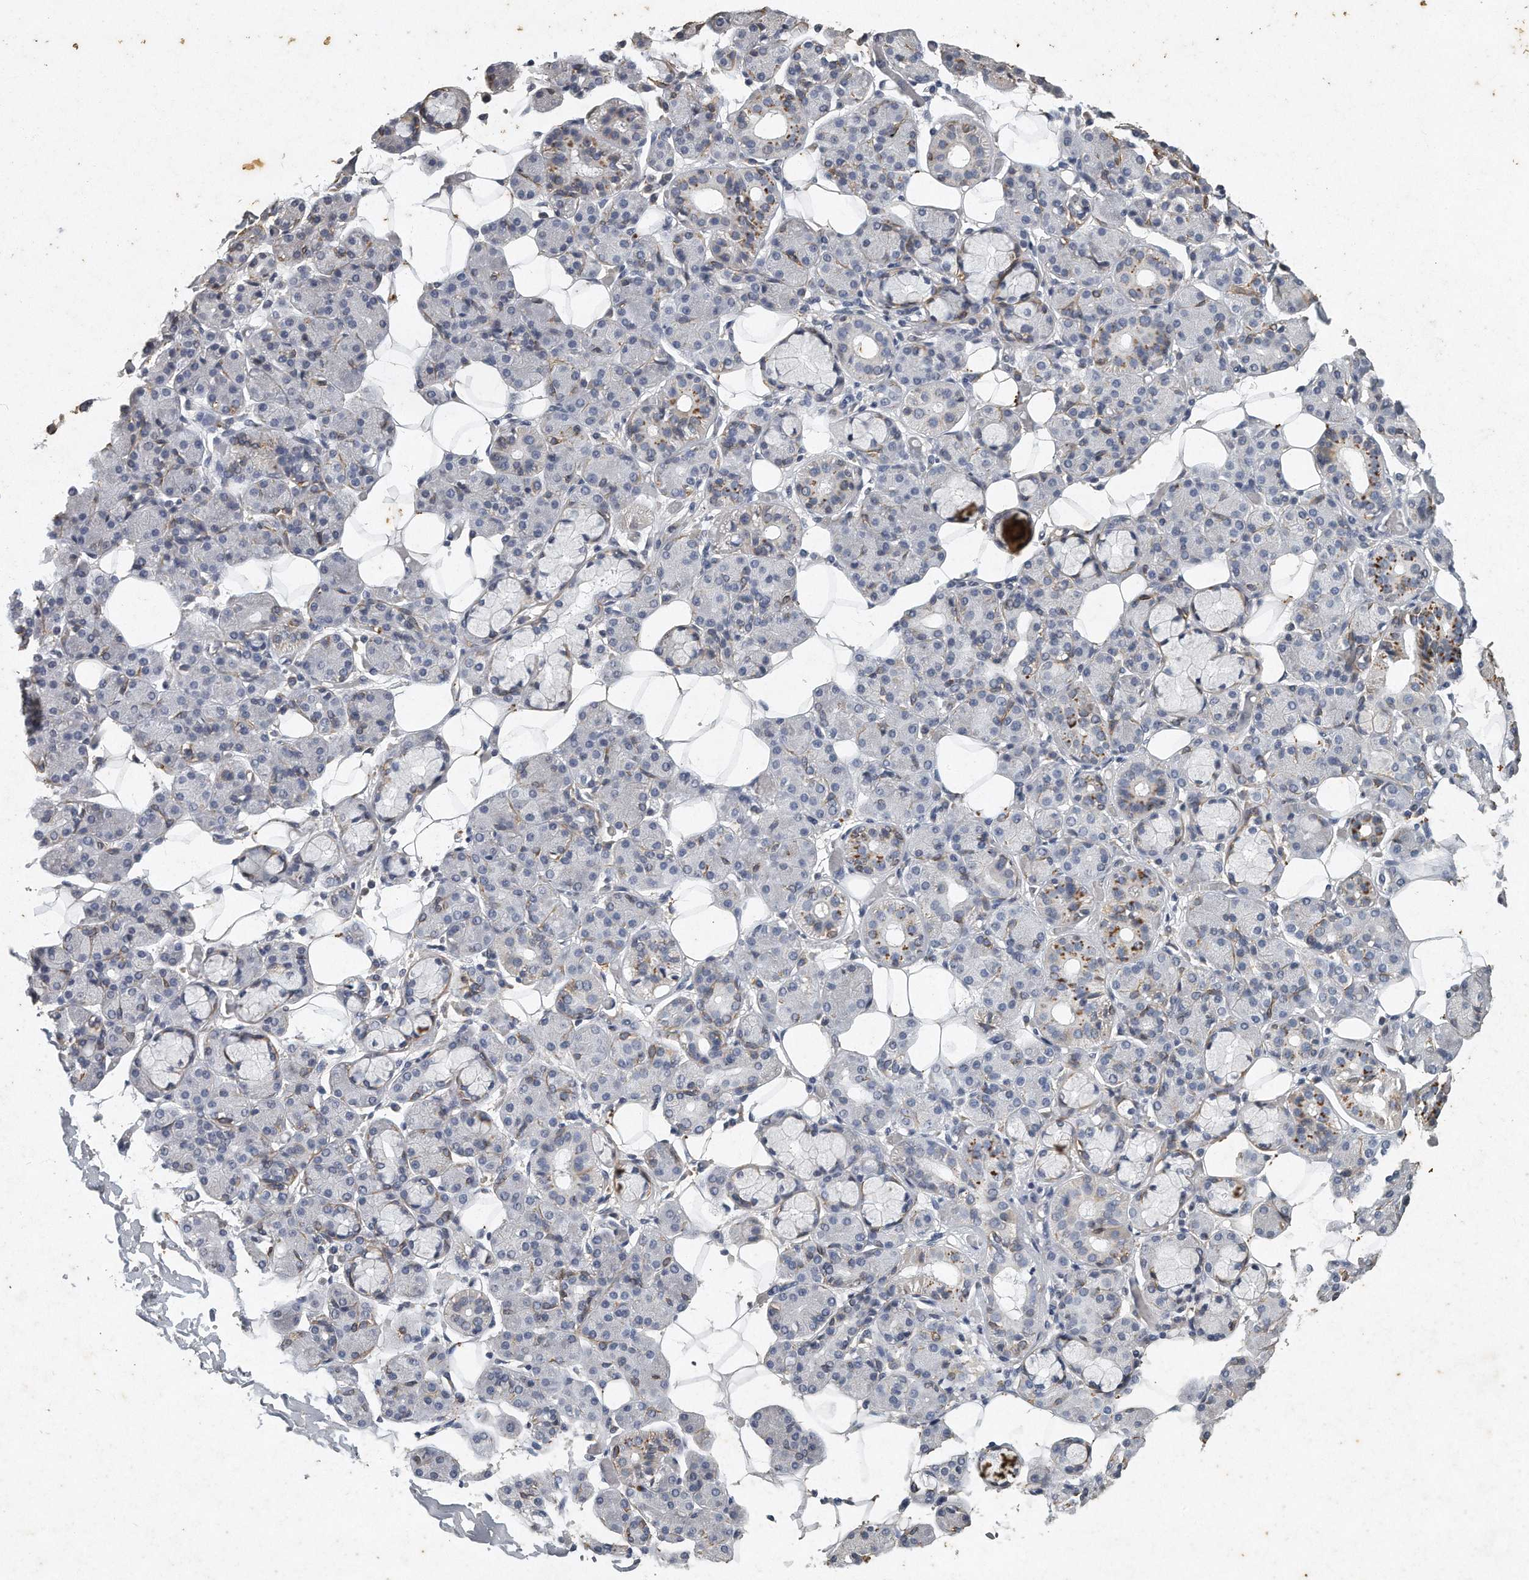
{"staining": {"intensity": "moderate", "quantity": "<25%", "location": "cytoplasmic/membranous"}, "tissue": "salivary gland", "cell_type": "Glandular cells", "image_type": "normal", "snomed": [{"axis": "morphology", "description": "Normal tissue, NOS"}, {"axis": "topography", "description": "Salivary gland"}], "caption": "Immunohistochemistry staining of normal salivary gland, which demonstrates low levels of moderate cytoplasmic/membranous expression in about <25% of glandular cells indicating moderate cytoplasmic/membranous protein expression. The staining was performed using DAB (3,3'-diaminobenzidine) (brown) for protein detection and nuclei were counterstained in hematoxylin (blue).", "gene": "CAMK1", "patient": {"sex": "male", "age": 63}}